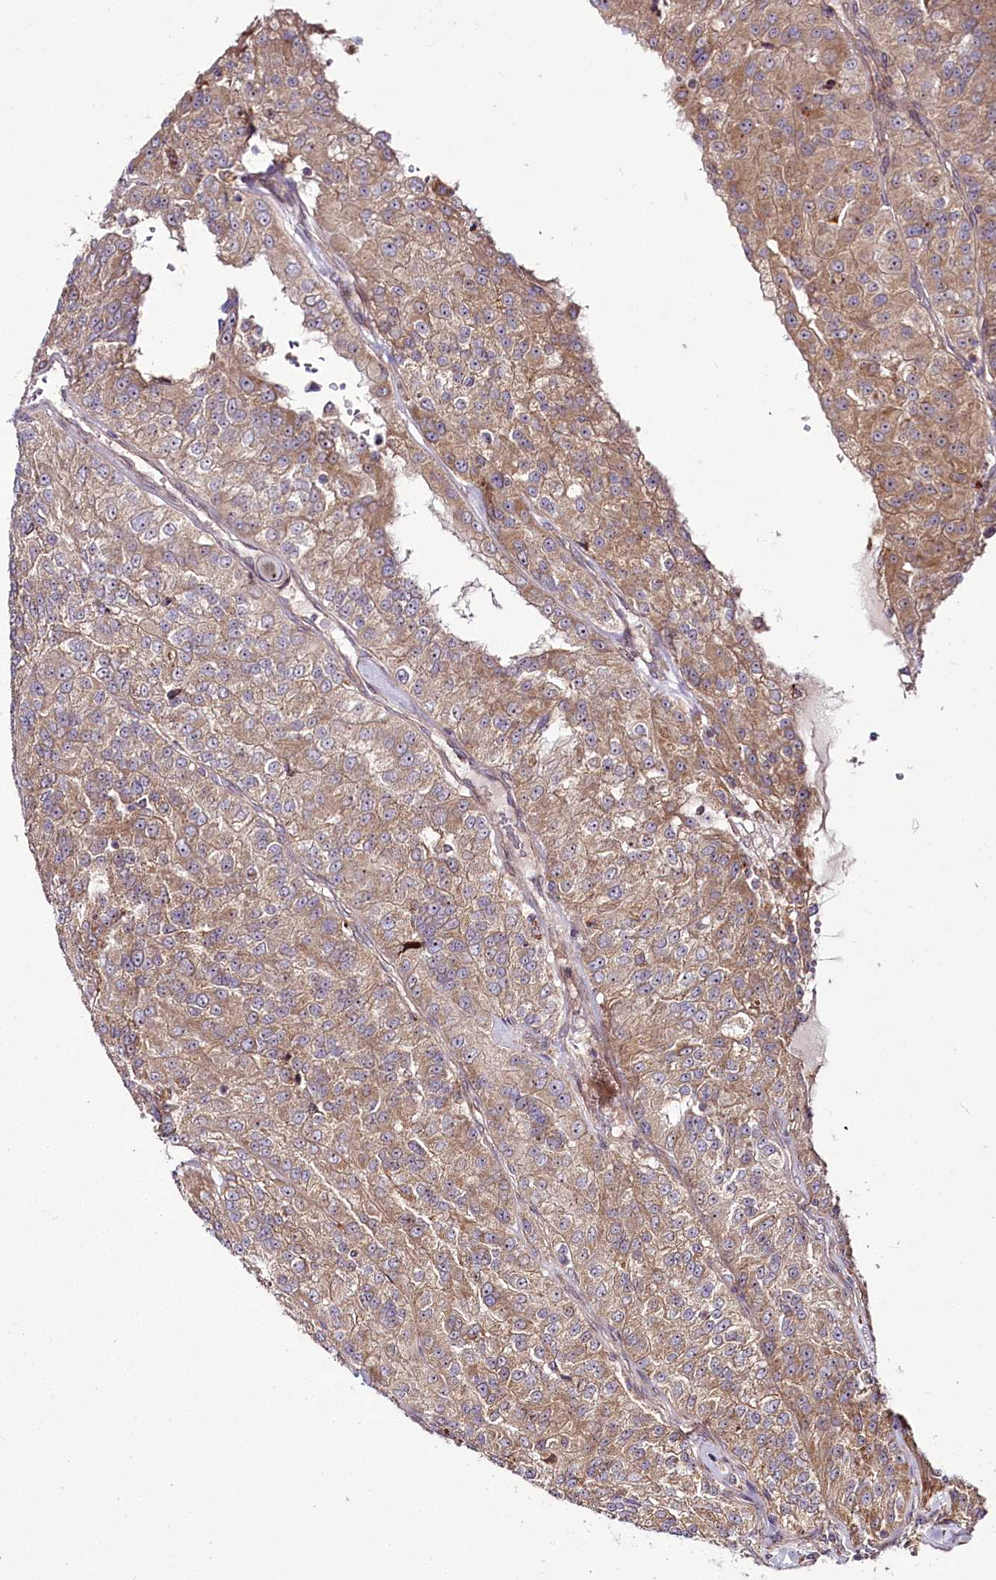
{"staining": {"intensity": "moderate", "quantity": ">75%", "location": "cytoplasmic/membranous"}, "tissue": "renal cancer", "cell_type": "Tumor cells", "image_type": "cancer", "snomed": [{"axis": "morphology", "description": "Adenocarcinoma, NOS"}, {"axis": "topography", "description": "Kidney"}], "caption": "The image displays immunohistochemical staining of renal adenocarcinoma. There is moderate cytoplasmic/membranous expression is seen in approximately >75% of tumor cells. Using DAB (brown) and hematoxylin (blue) stains, captured at high magnification using brightfield microscopy.", "gene": "RAB7A", "patient": {"sex": "female", "age": 63}}